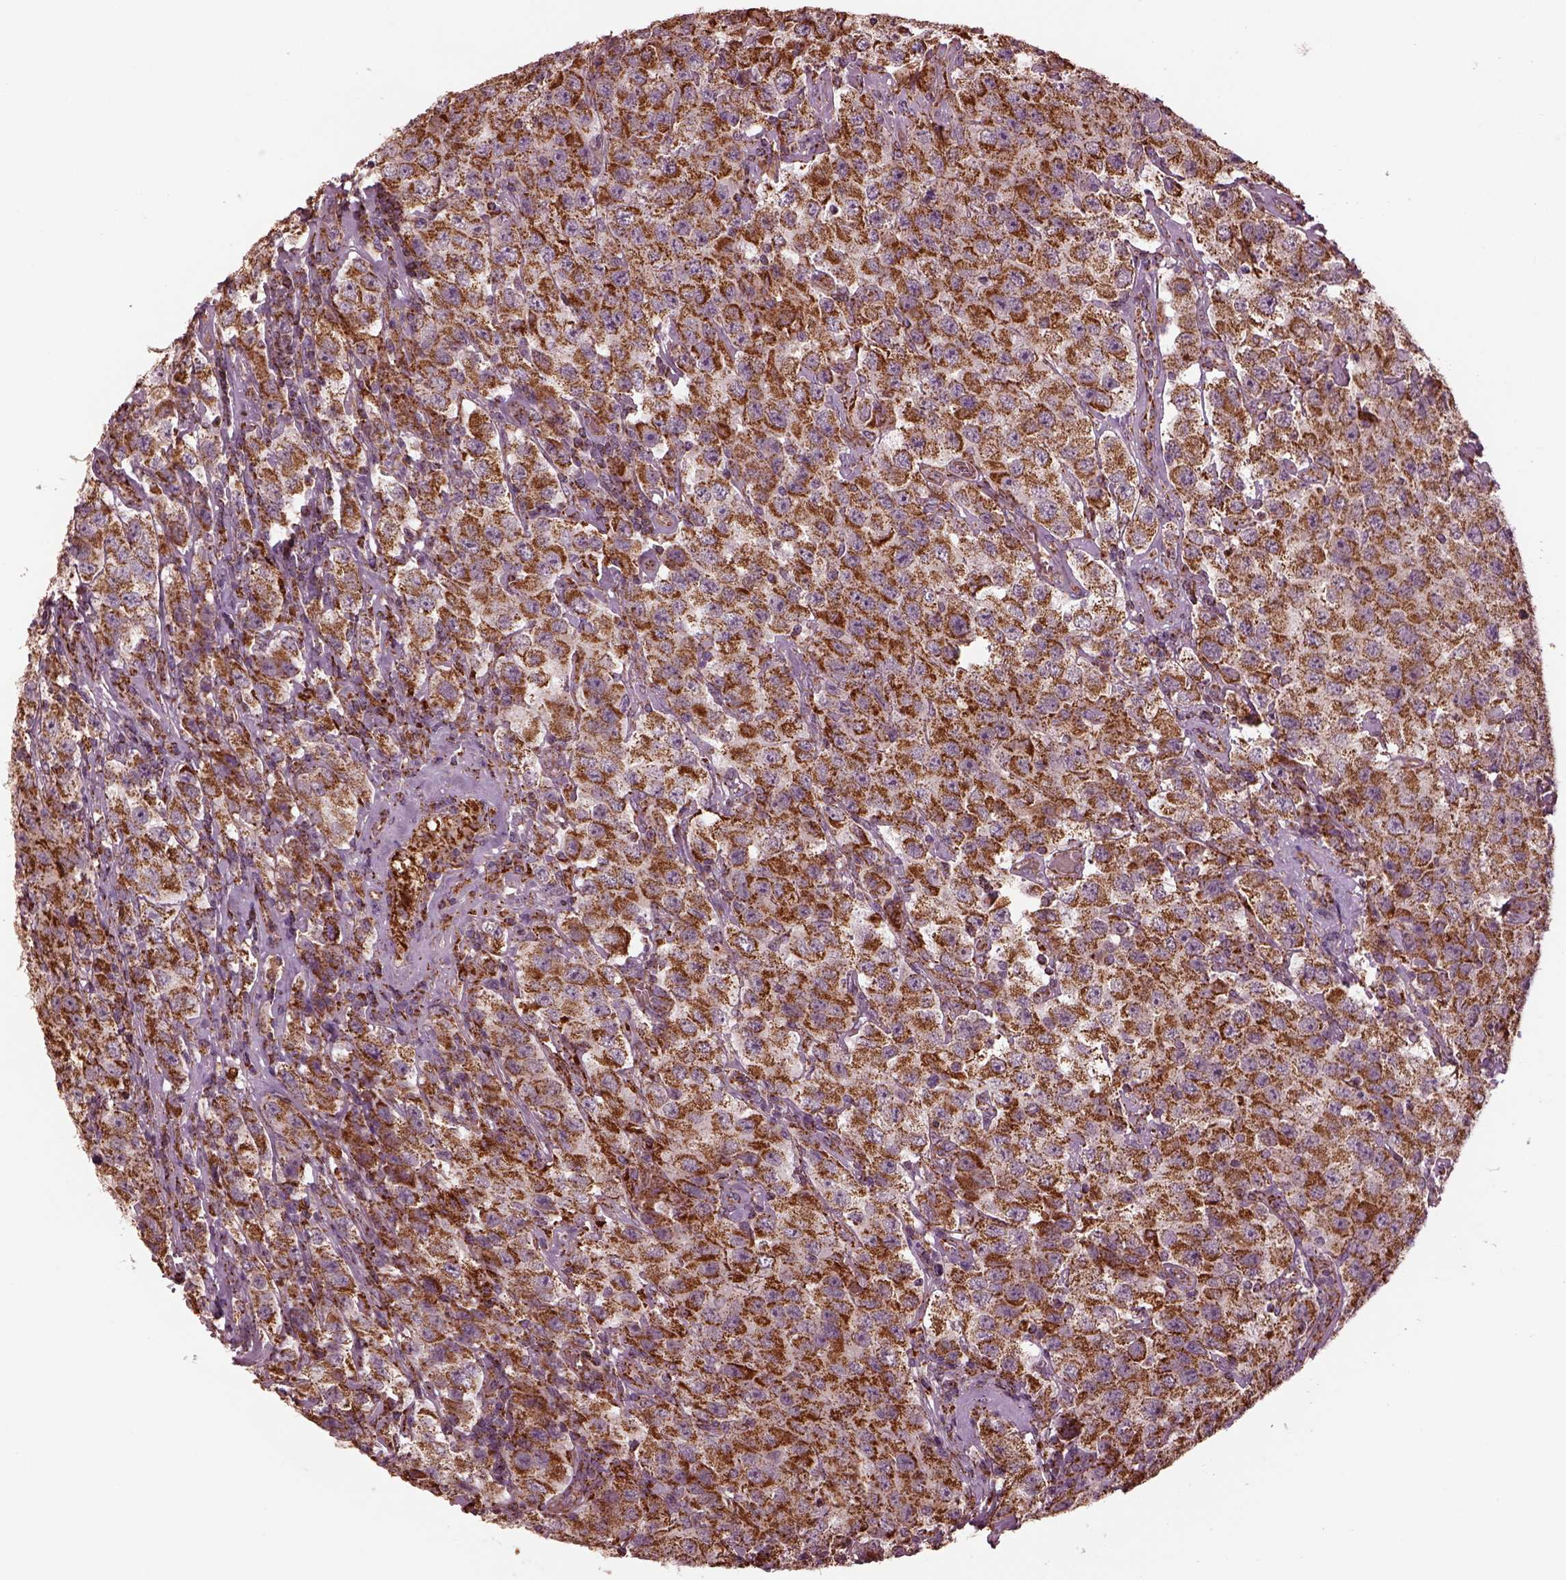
{"staining": {"intensity": "strong", "quantity": "25%-75%", "location": "cytoplasmic/membranous"}, "tissue": "testis cancer", "cell_type": "Tumor cells", "image_type": "cancer", "snomed": [{"axis": "morphology", "description": "Seminoma, NOS"}, {"axis": "topography", "description": "Testis"}], "caption": "Immunohistochemical staining of testis cancer (seminoma) exhibits high levels of strong cytoplasmic/membranous expression in about 25%-75% of tumor cells.", "gene": "TMEM254", "patient": {"sex": "male", "age": 52}}